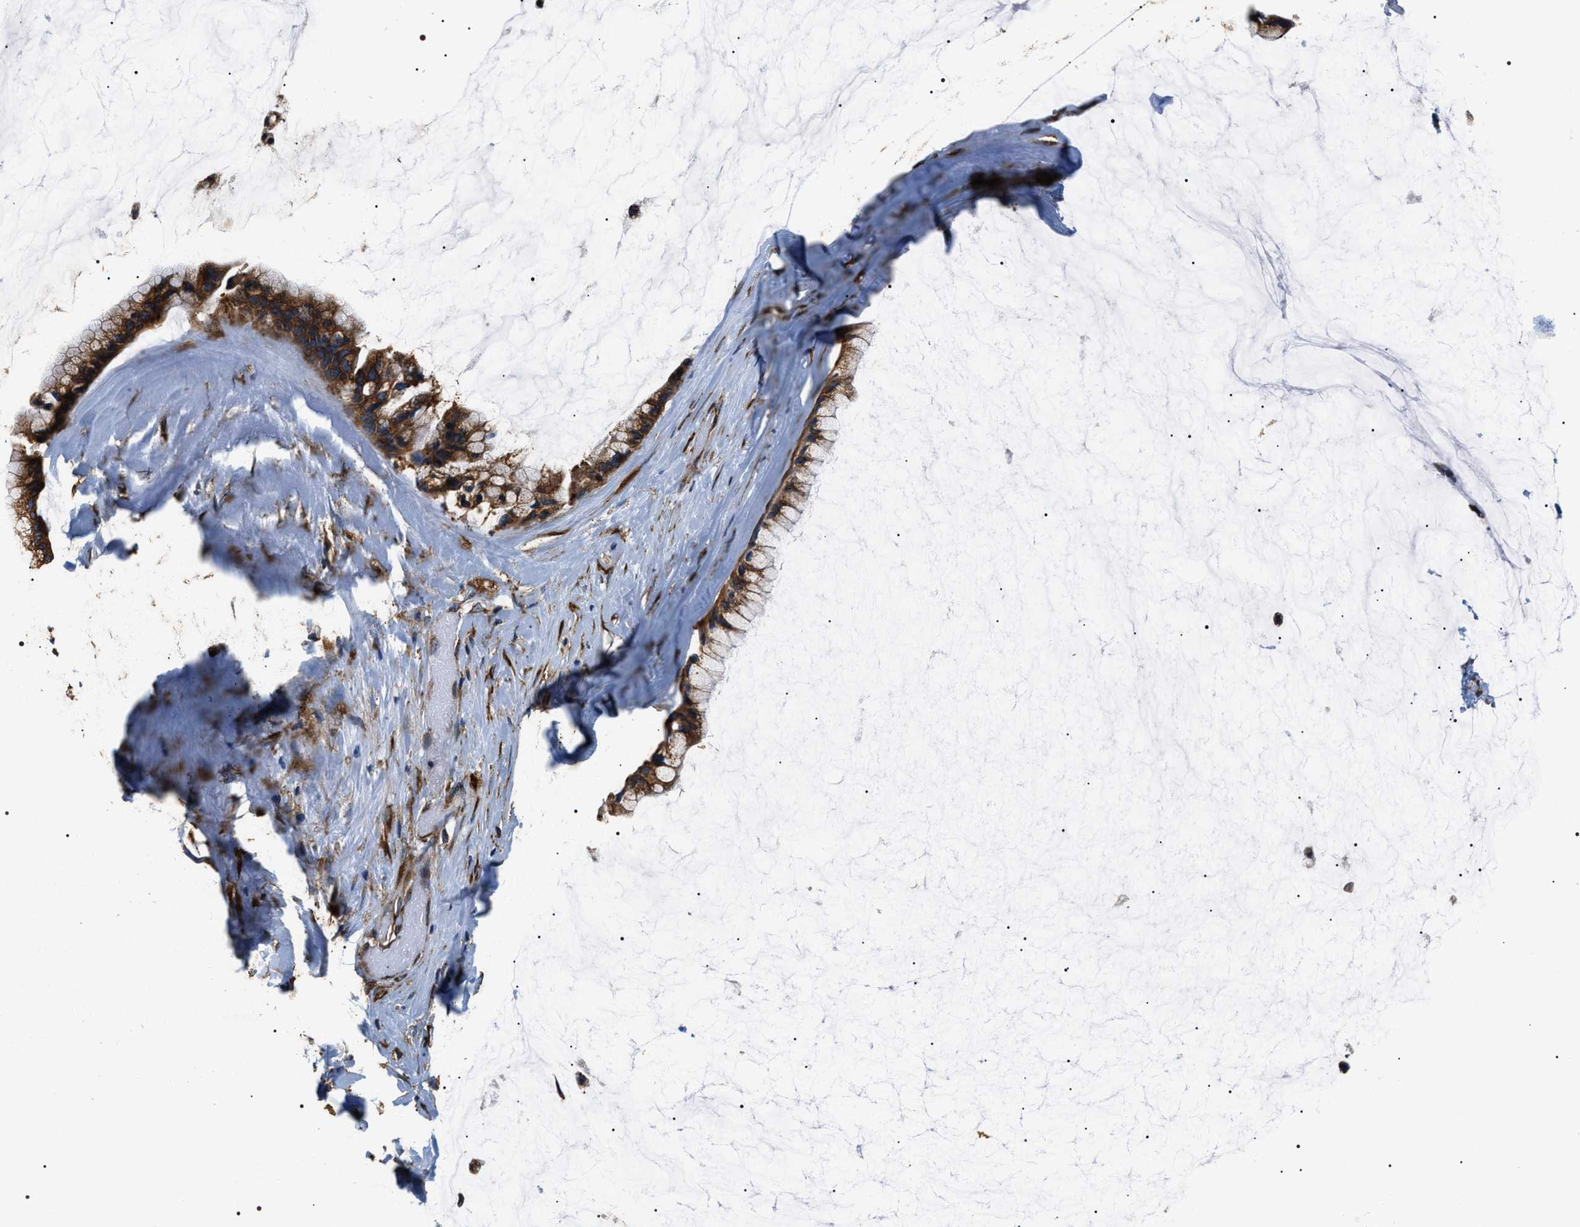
{"staining": {"intensity": "moderate", "quantity": "25%-75%", "location": "cytoplasmic/membranous"}, "tissue": "ovarian cancer", "cell_type": "Tumor cells", "image_type": "cancer", "snomed": [{"axis": "morphology", "description": "Cystadenocarcinoma, mucinous, NOS"}, {"axis": "topography", "description": "Ovary"}], "caption": "Ovarian cancer (mucinous cystadenocarcinoma) was stained to show a protein in brown. There is medium levels of moderate cytoplasmic/membranous positivity in approximately 25%-75% of tumor cells. (brown staining indicates protein expression, while blue staining denotes nuclei).", "gene": "KTN1", "patient": {"sex": "female", "age": 39}}